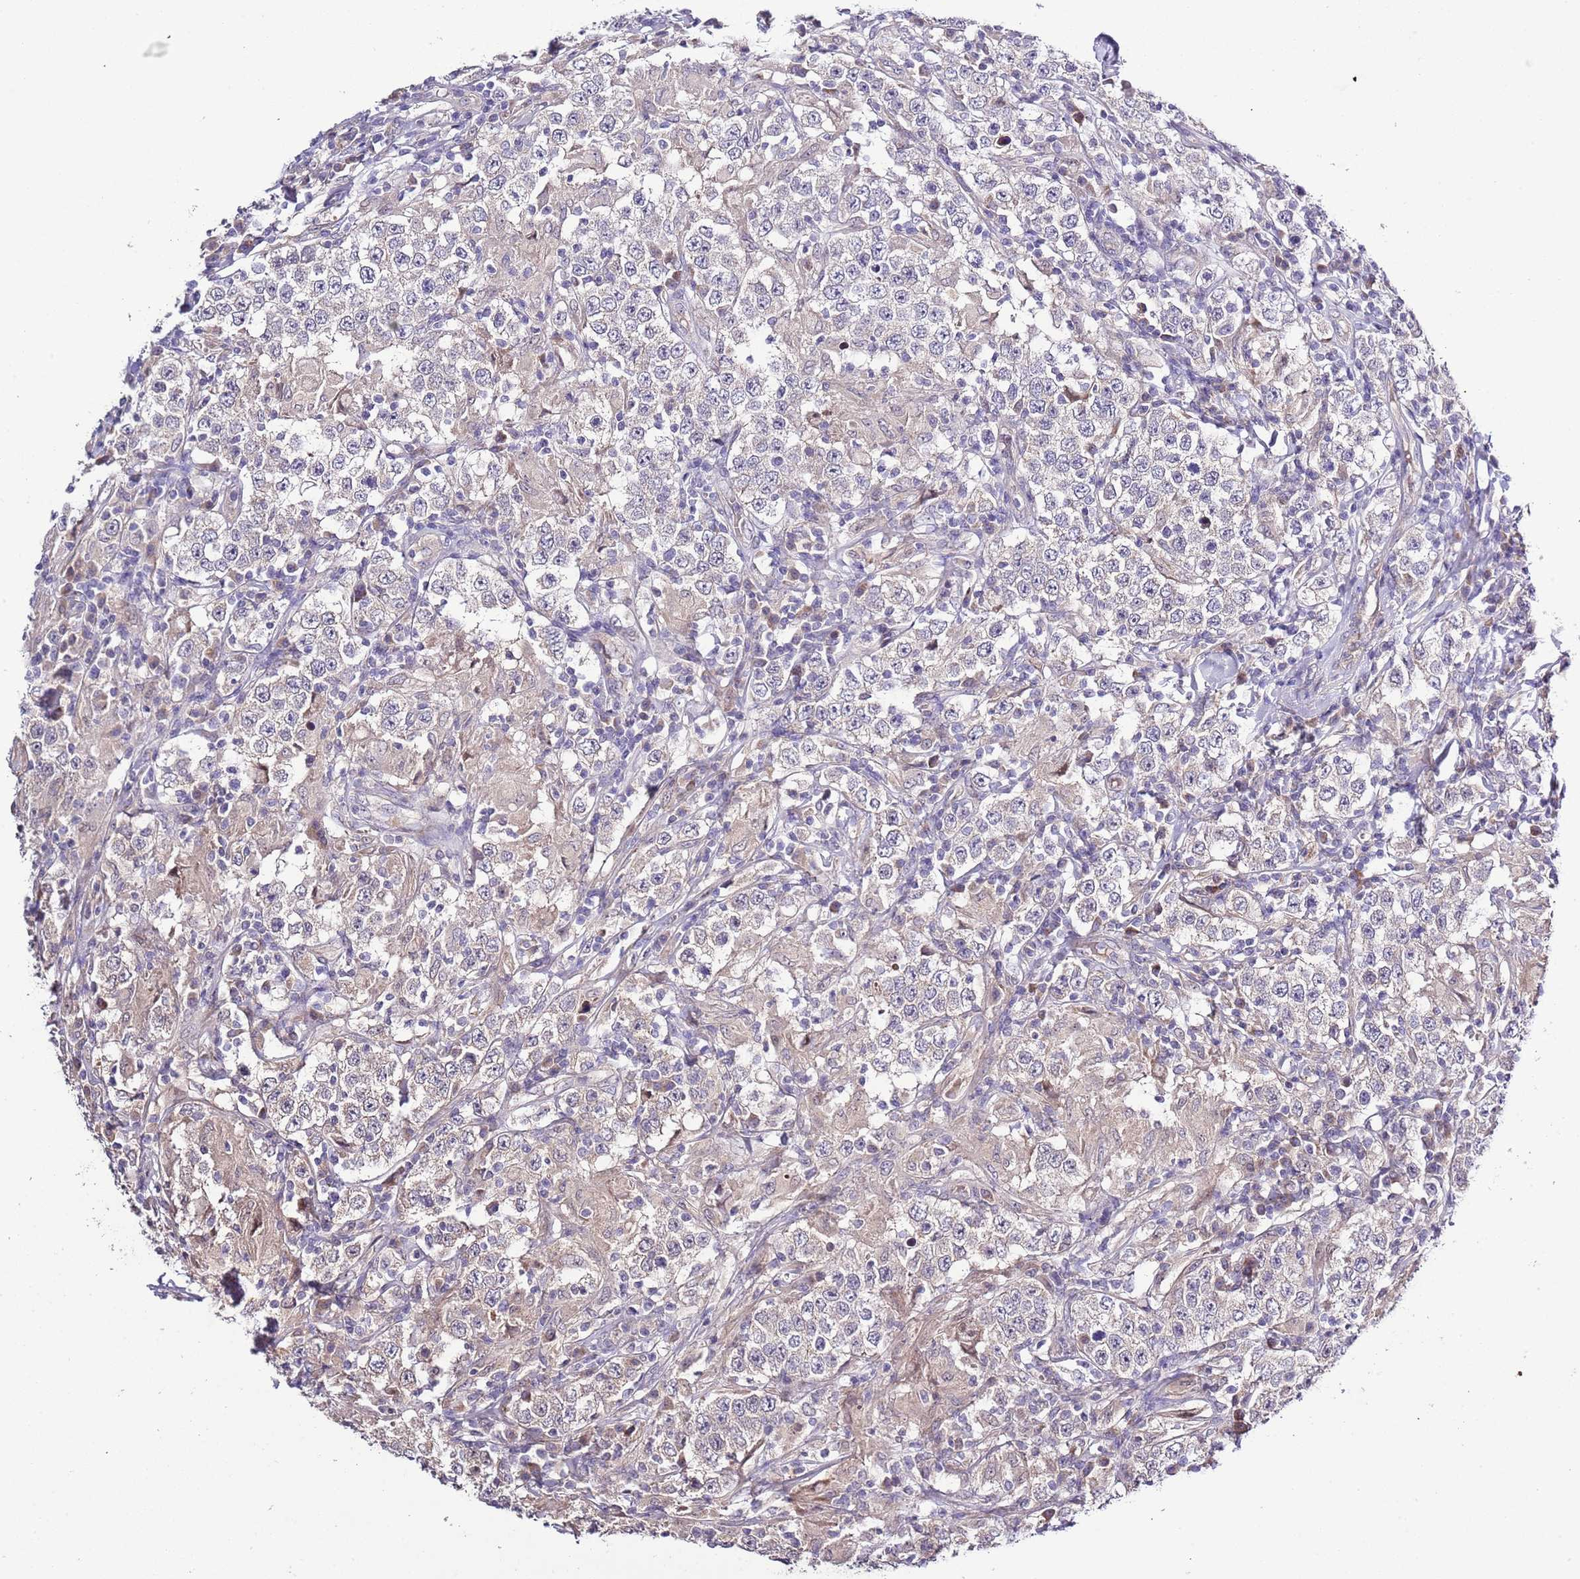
{"staining": {"intensity": "negative", "quantity": "none", "location": "none"}, "tissue": "testis cancer", "cell_type": "Tumor cells", "image_type": "cancer", "snomed": [{"axis": "morphology", "description": "Seminoma, NOS"}, {"axis": "morphology", "description": "Carcinoma, Embryonal, NOS"}, {"axis": "topography", "description": "Testis"}], "caption": "Immunohistochemical staining of human embryonal carcinoma (testis) shows no significant expression in tumor cells. (Brightfield microscopy of DAB IHC at high magnification).", "gene": "LIPJ", "patient": {"sex": "male", "age": 41}}